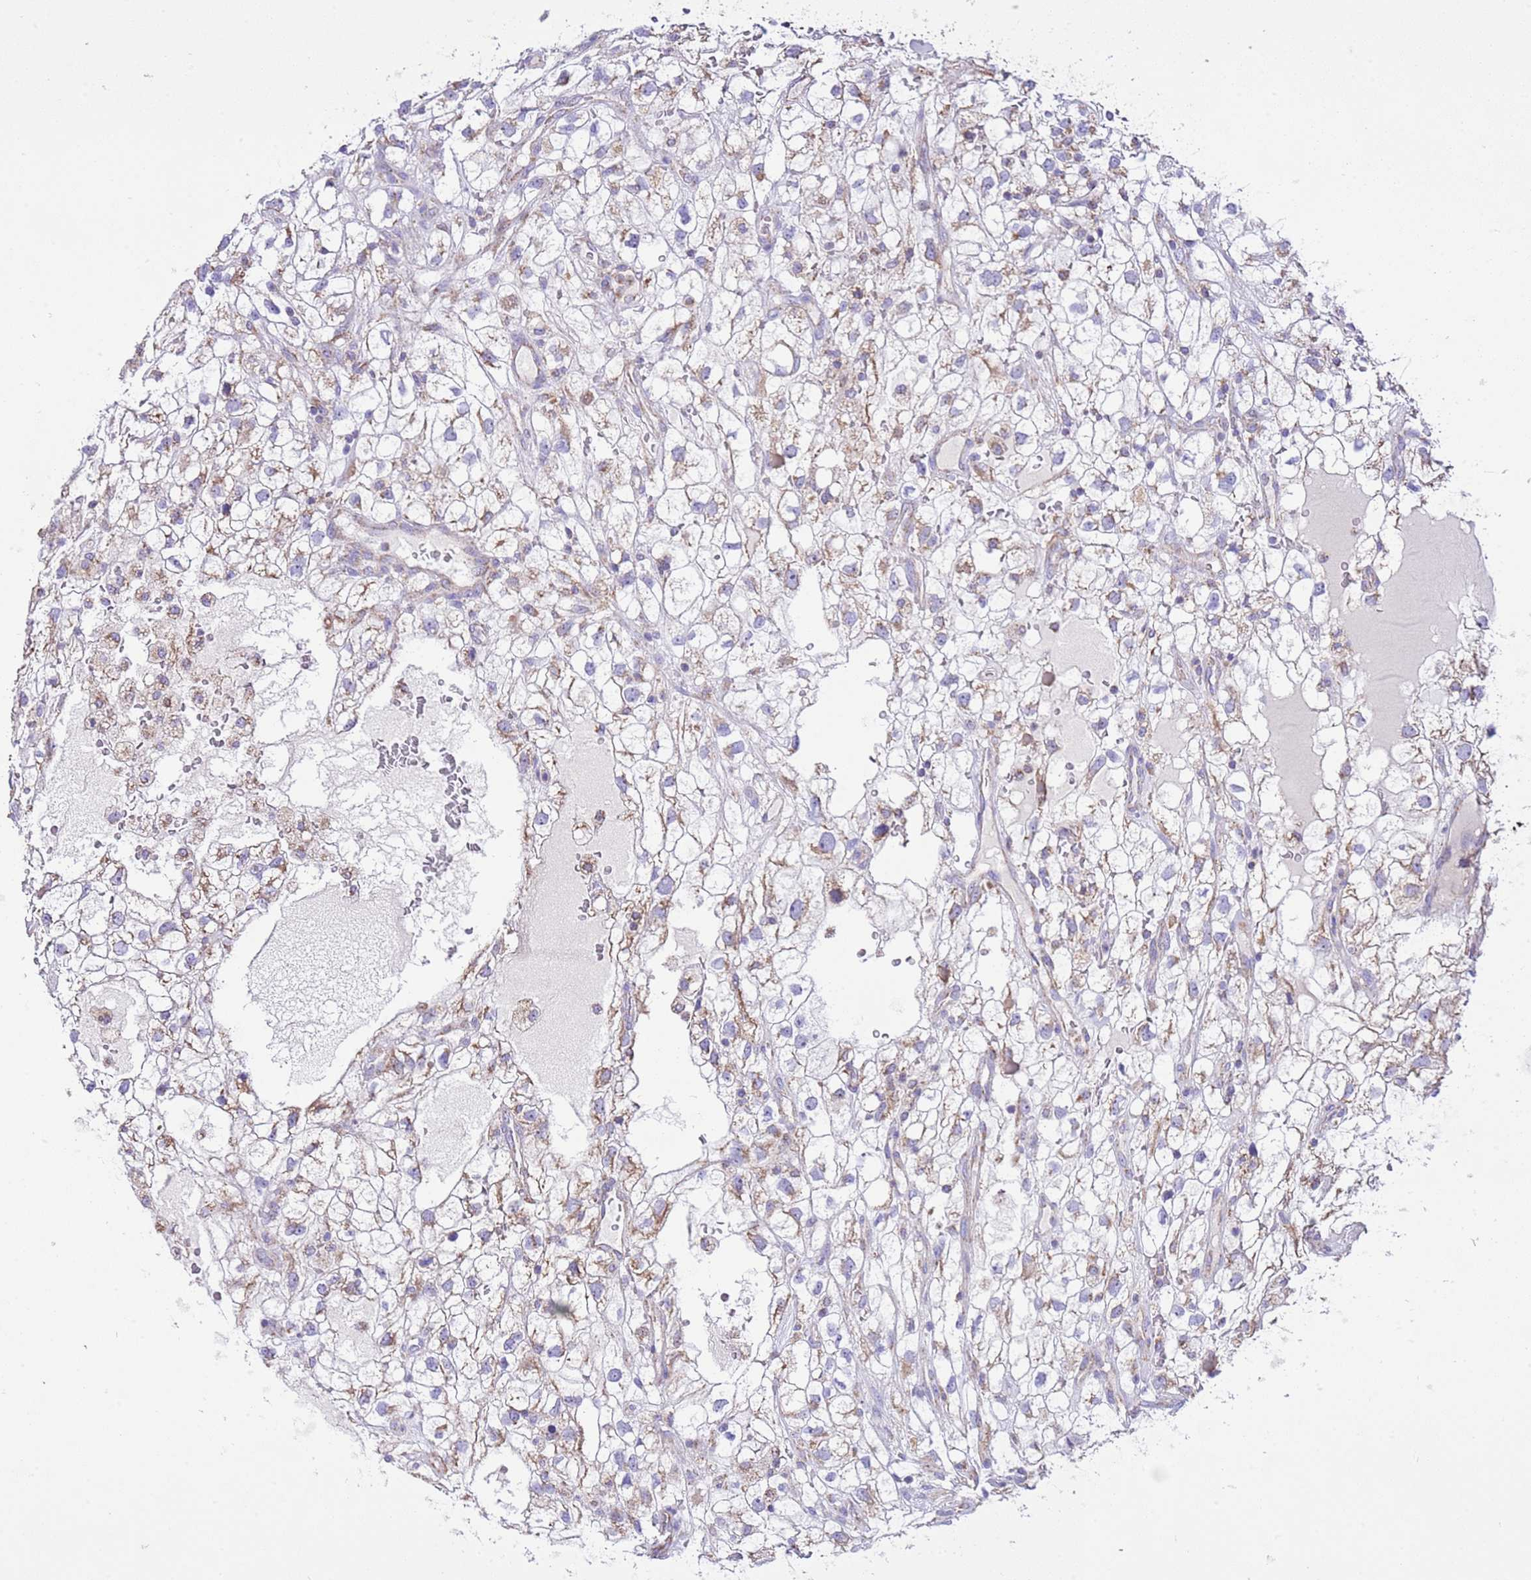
{"staining": {"intensity": "moderate", "quantity": "<25%", "location": "cytoplasmic/membranous"}, "tissue": "renal cancer", "cell_type": "Tumor cells", "image_type": "cancer", "snomed": [{"axis": "morphology", "description": "Adenocarcinoma, NOS"}, {"axis": "topography", "description": "Kidney"}], "caption": "This micrograph shows immunohistochemistry staining of renal cancer (adenocarcinoma), with low moderate cytoplasmic/membranous positivity in about <25% of tumor cells.", "gene": "TEKTIP1", "patient": {"sex": "male", "age": 59}}